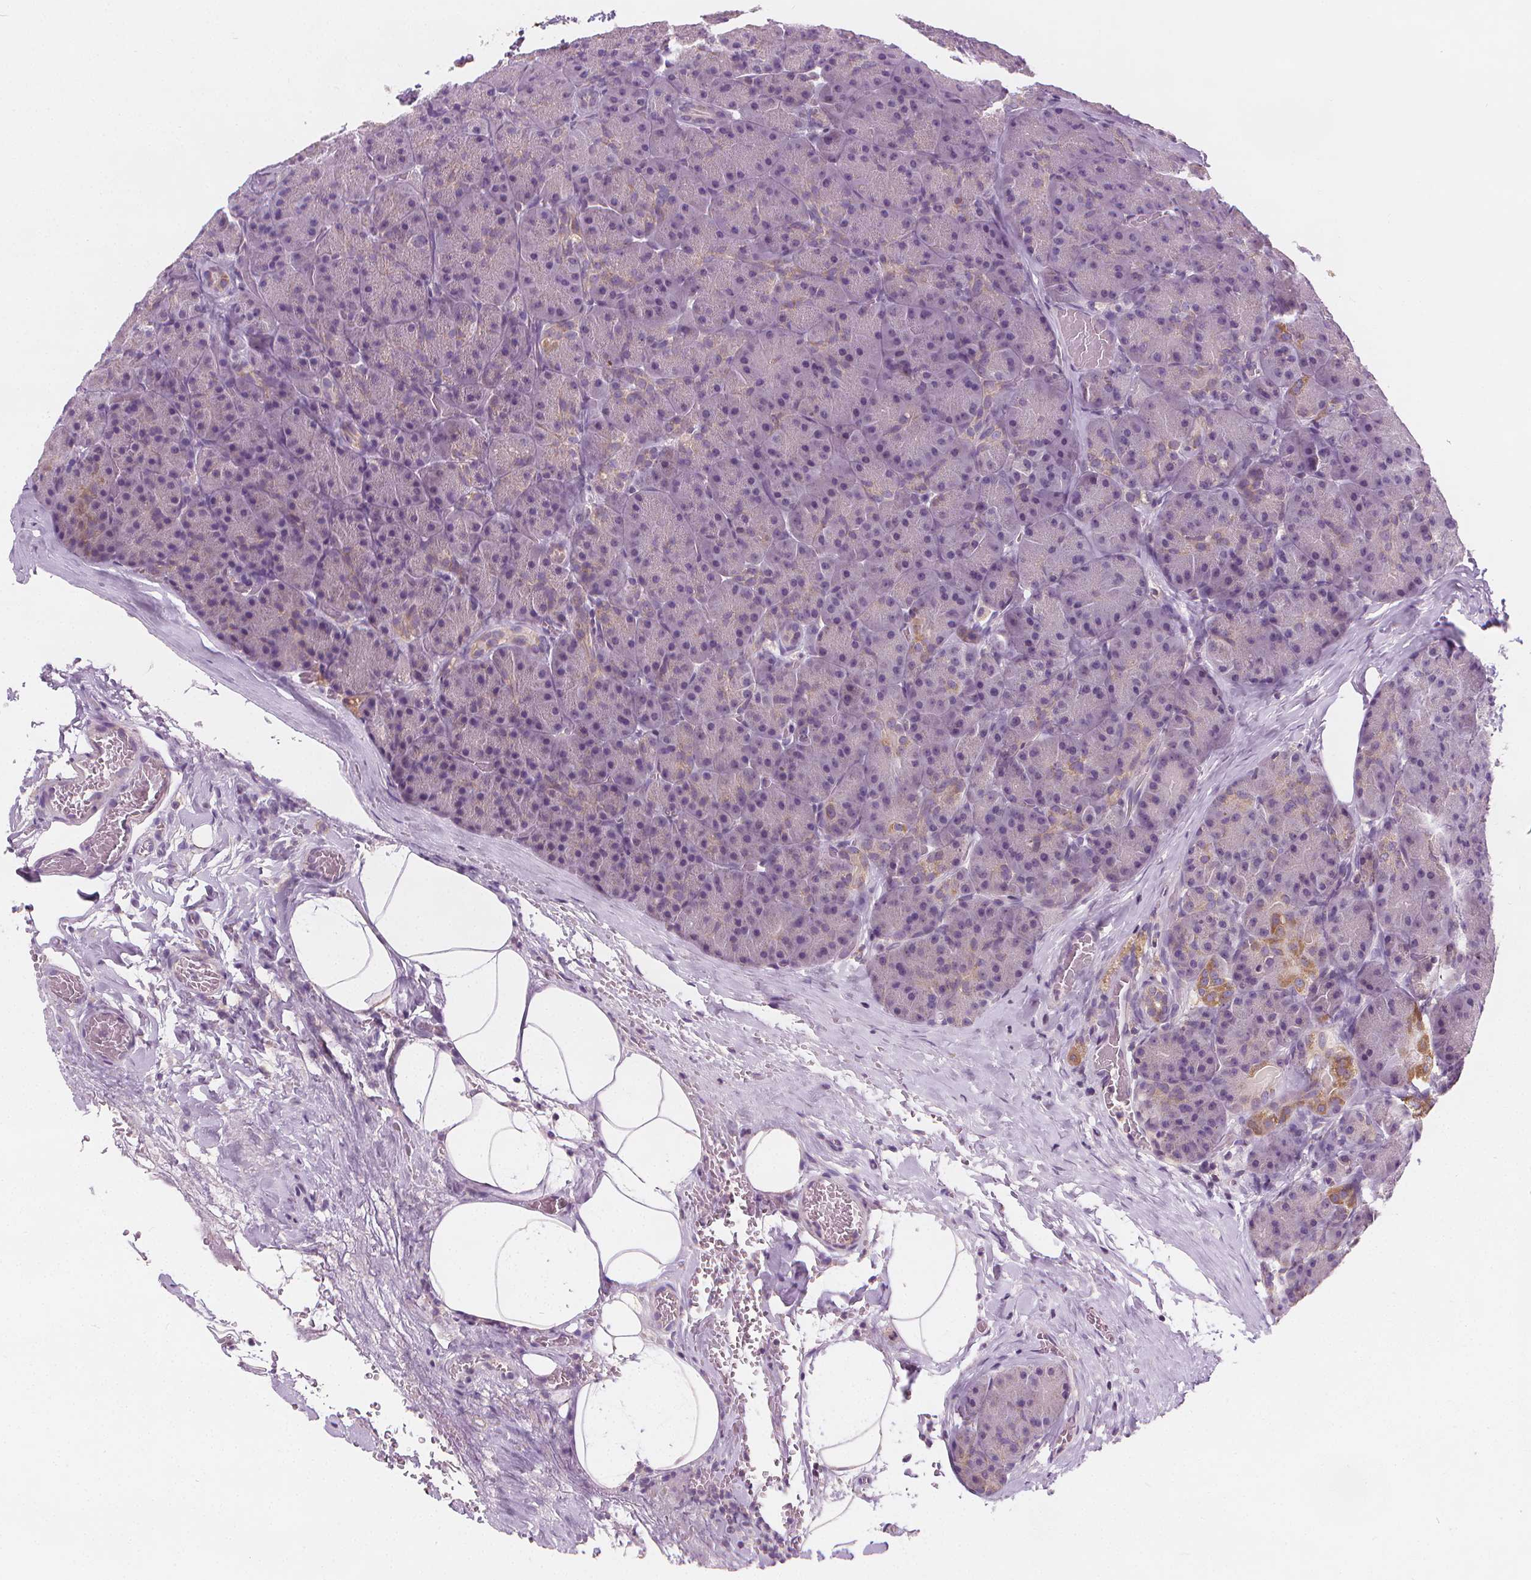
{"staining": {"intensity": "weak", "quantity": "<25%", "location": "cytoplasmic/membranous"}, "tissue": "pancreas", "cell_type": "Exocrine glandular cells", "image_type": "normal", "snomed": [{"axis": "morphology", "description": "Normal tissue, NOS"}, {"axis": "topography", "description": "Pancreas"}], "caption": "This micrograph is of unremarkable pancreas stained with immunohistochemistry to label a protein in brown with the nuclei are counter-stained blue. There is no staining in exocrine glandular cells.", "gene": "RAB20", "patient": {"sex": "male", "age": 57}}